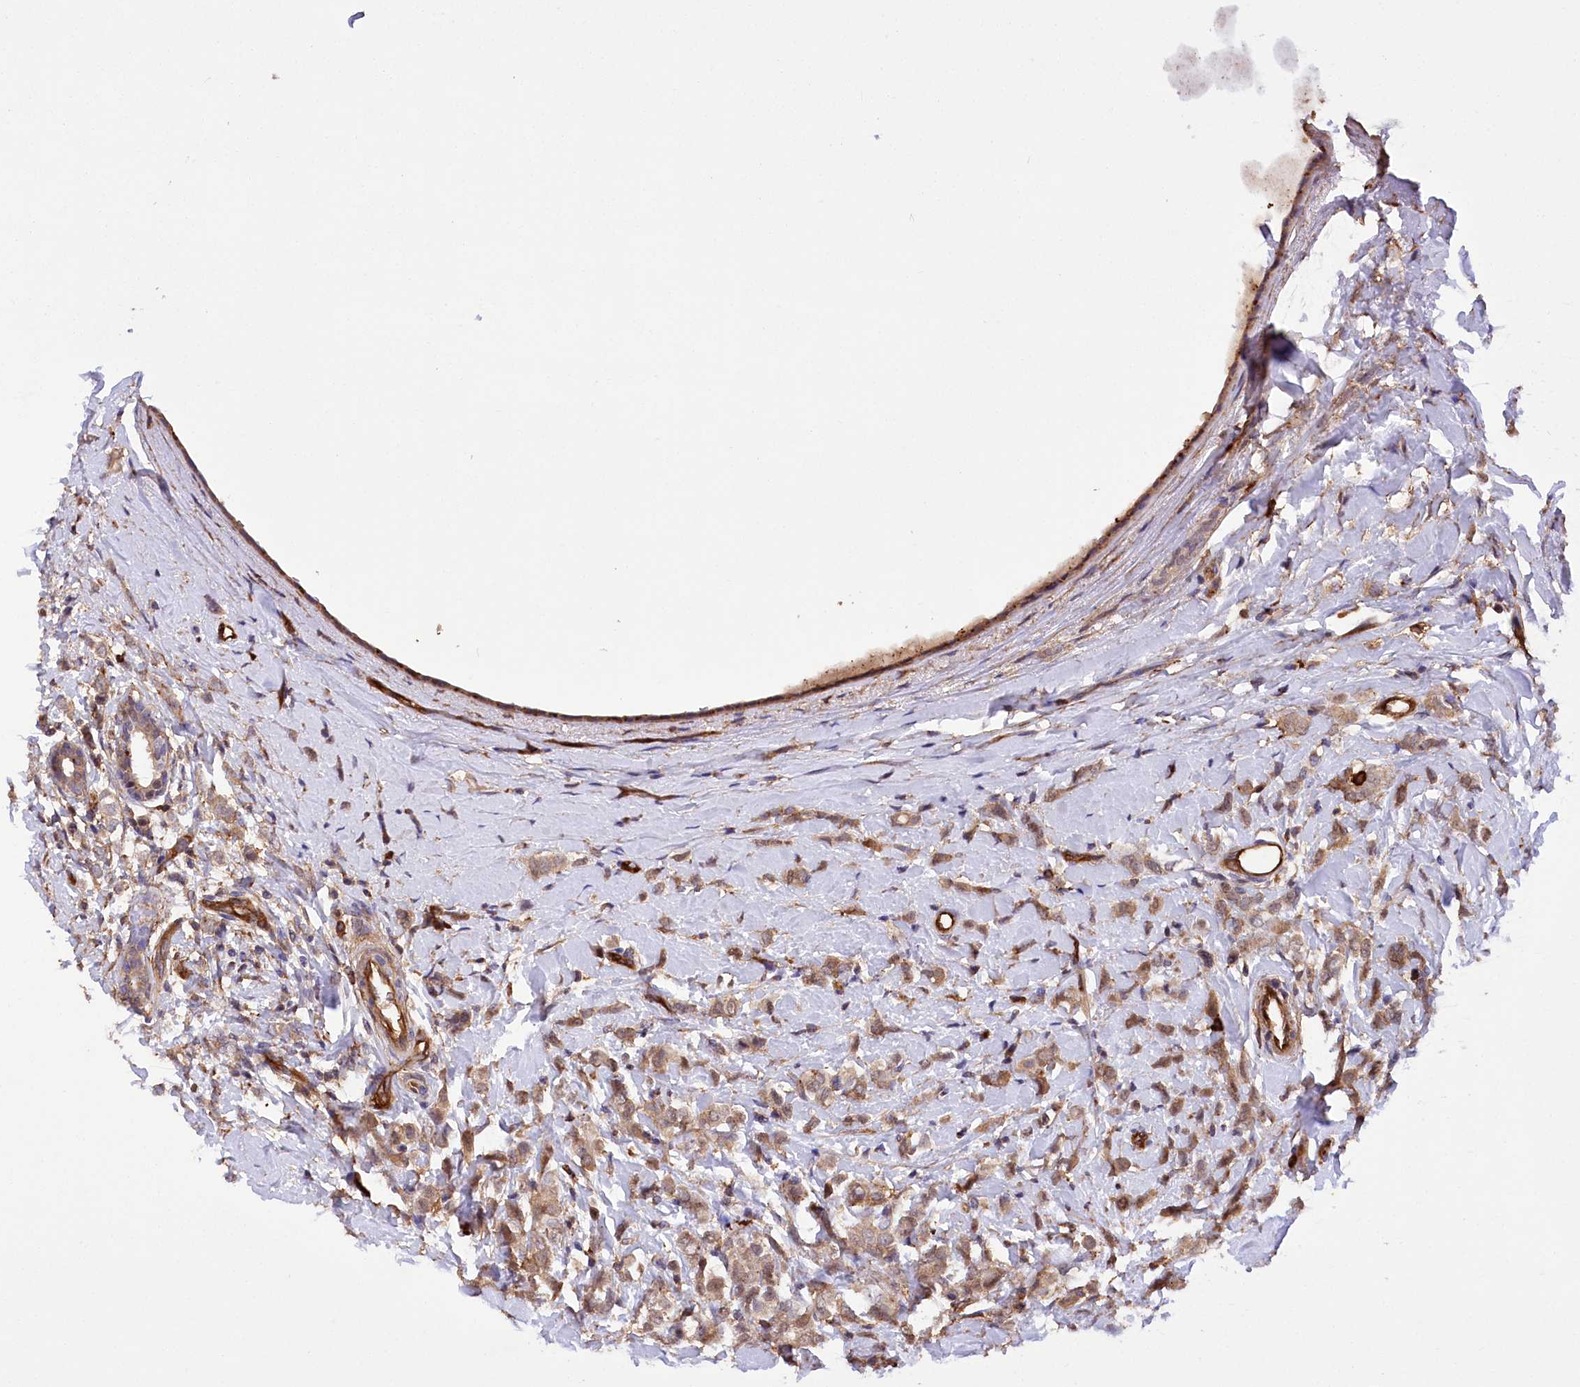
{"staining": {"intensity": "weak", "quantity": ">75%", "location": "cytoplasmic/membranous"}, "tissue": "breast cancer", "cell_type": "Tumor cells", "image_type": "cancer", "snomed": [{"axis": "morphology", "description": "Lobular carcinoma"}, {"axis": "topography", "description": "Breast"}], "caption": "Protein analysis of breast lobular carcinoma tissue exhibits weak cytoplasmic/membranous positivity in approximately >75% of tumor cells.", "gene": "DPP3", "patient": {"sex": "female", "age": 47}}